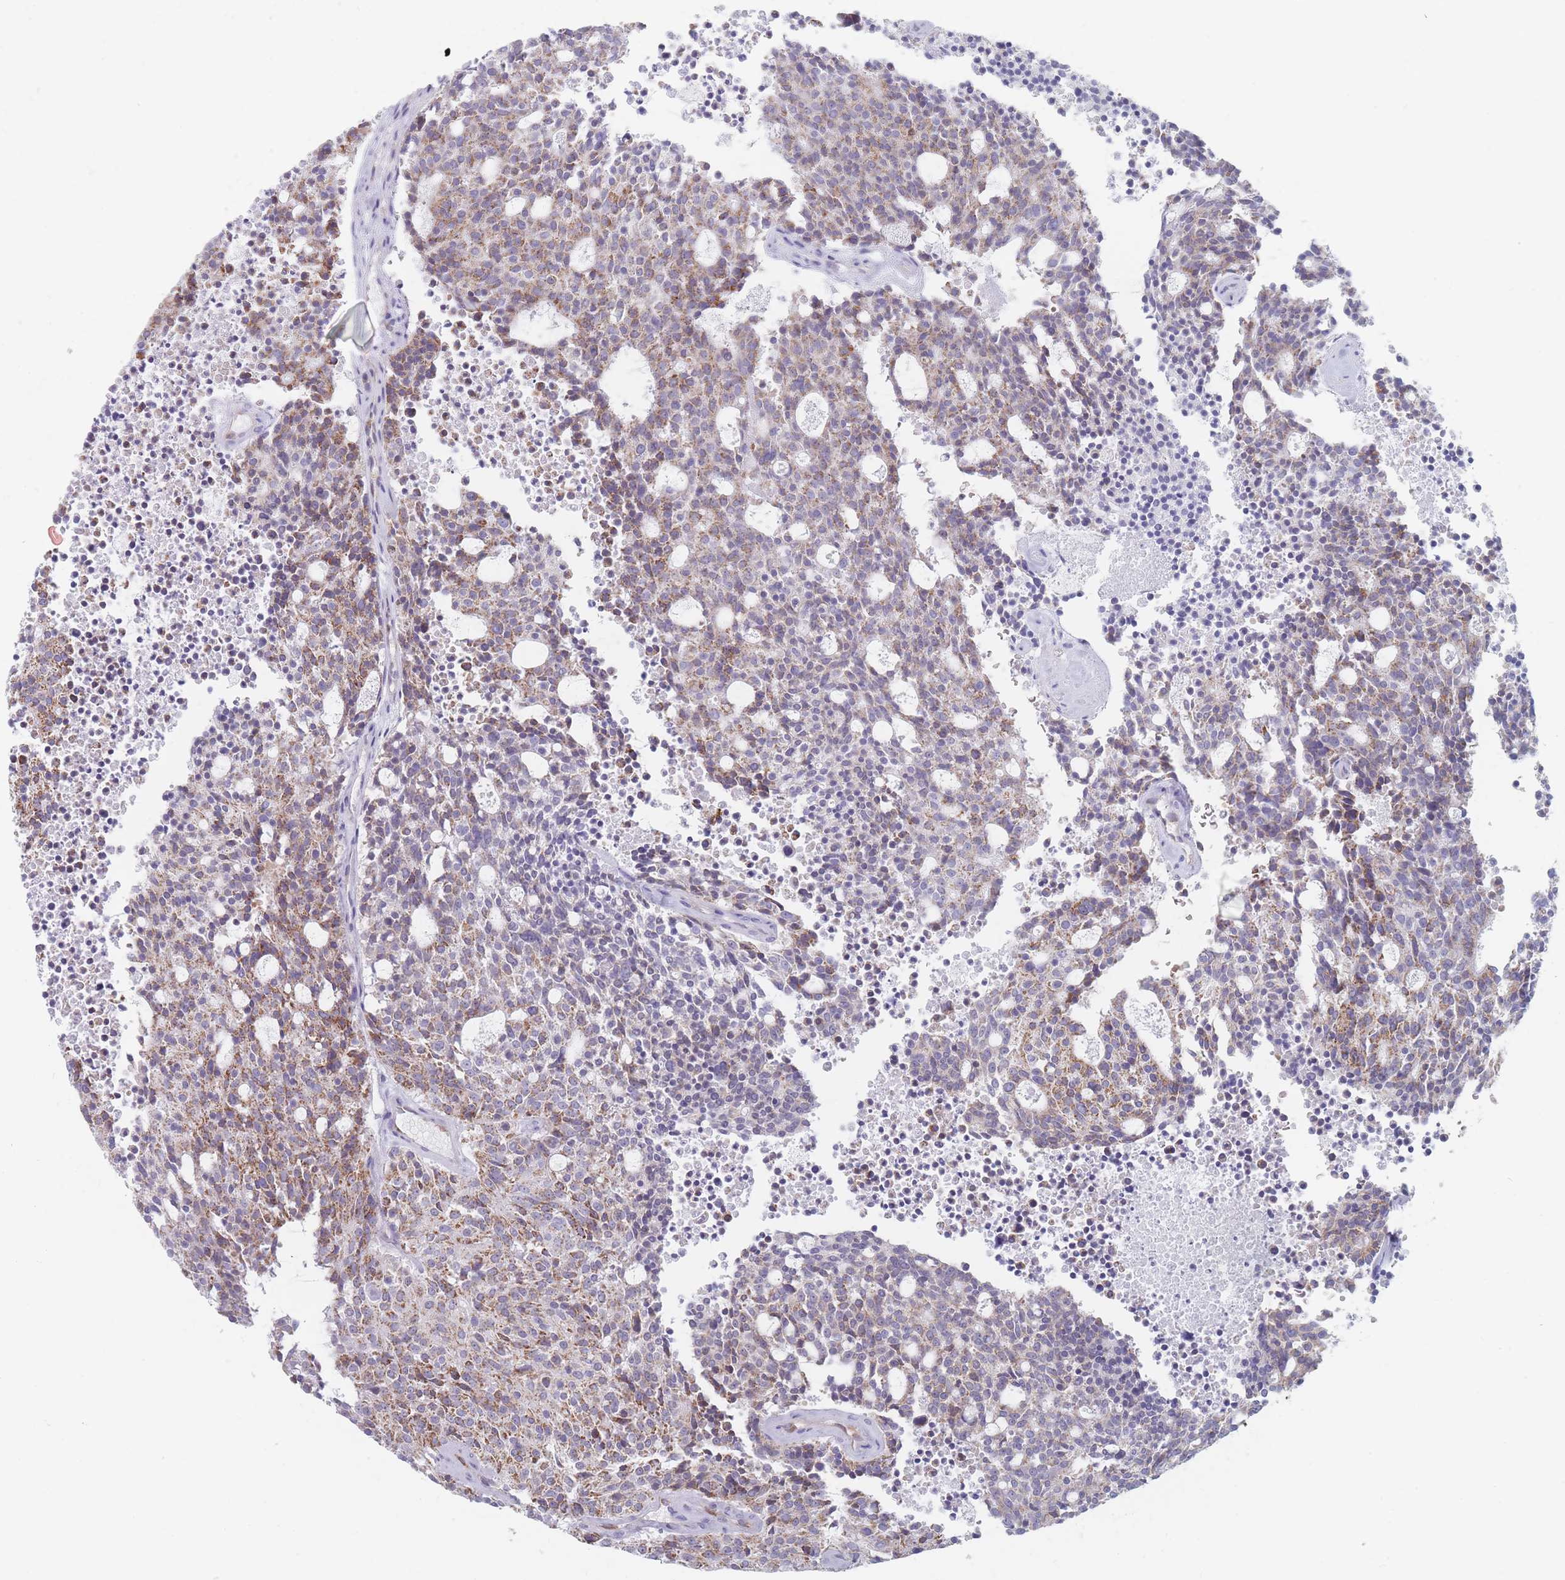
{"staining": {"intensity": "moderate", "quantity": "25%-75%", "location": "cytoplasmic/membranous"}, "tissue": "carcinoid", "cell_type": "Tumor cells", "image_type": "cancer", "snomed": [{"axis": "morphology", "description": "Carcinoid, malignant, NOS"}, {"axis": "topography", "description": "Pancreas"}], "caption": "Moderate cytoplasmic/membranous positivity for a protein is identified in approximately 25%-75% of tumor cells of malignant carcinoid using IHC.", "gene": "MAP1S", "patient": {"sex": "female", "age": 54}}